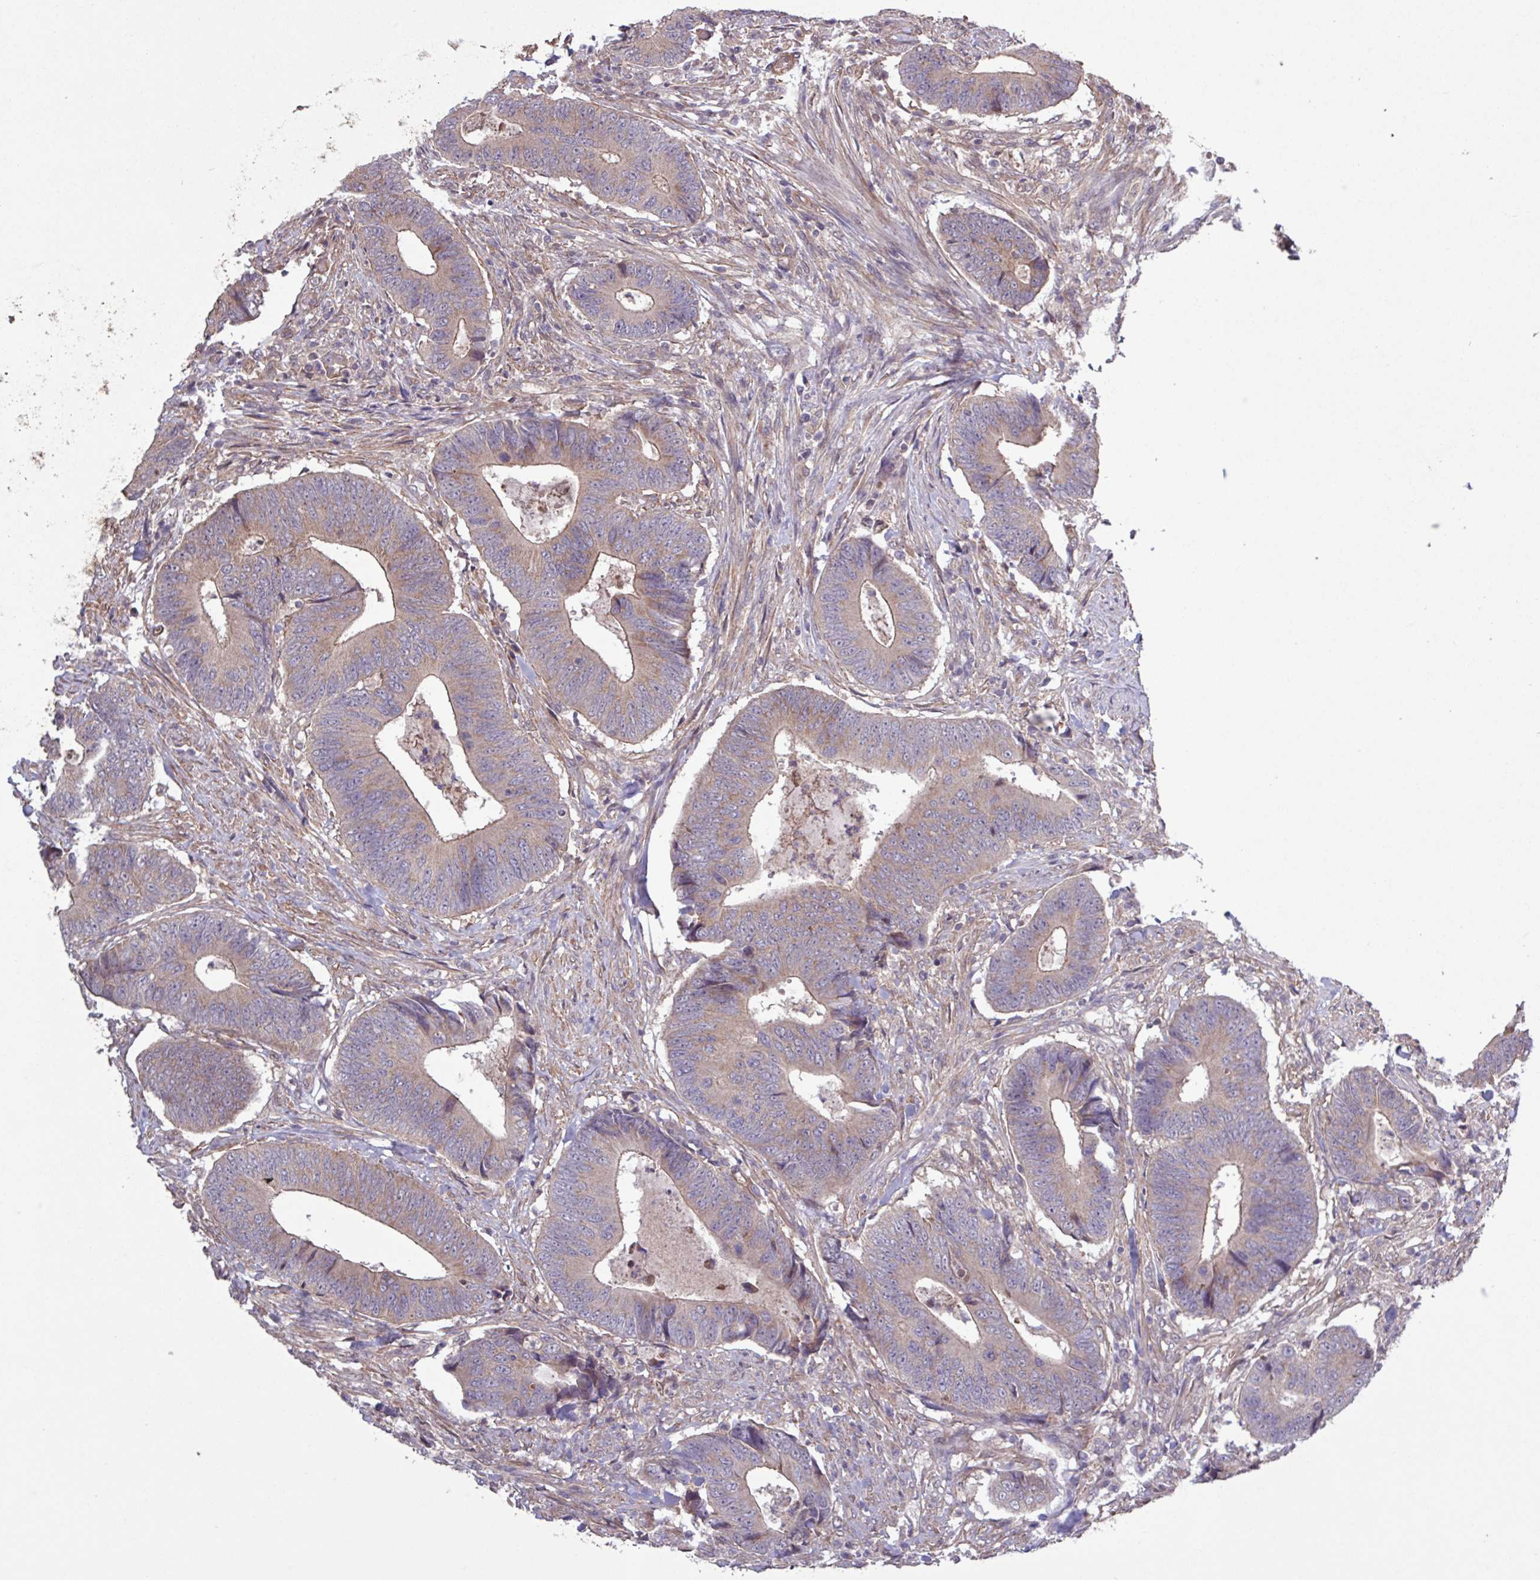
{"staining": {"intensity": "weak", "quantity": "25%-75%", "location": "cytoplasmic/membranous"}, "tissue": "colorectal cancer", "cell_type": "Tumor cells", "image_type": "cancer", "snomed": [{"axis": "morphology", "description": "Adenocarcinoma, NOS"}, {"axis": "topography", "description": "Colon"}], "caption": "This image exhibits IHC staining of human colorectal adenocarcinoma, with low weak cytoplasmic/membranous staining in approximately 25%-75% of tumor cells.", "gene": "TRABD2A", "patient": {"sex": "male", "age": 87}}